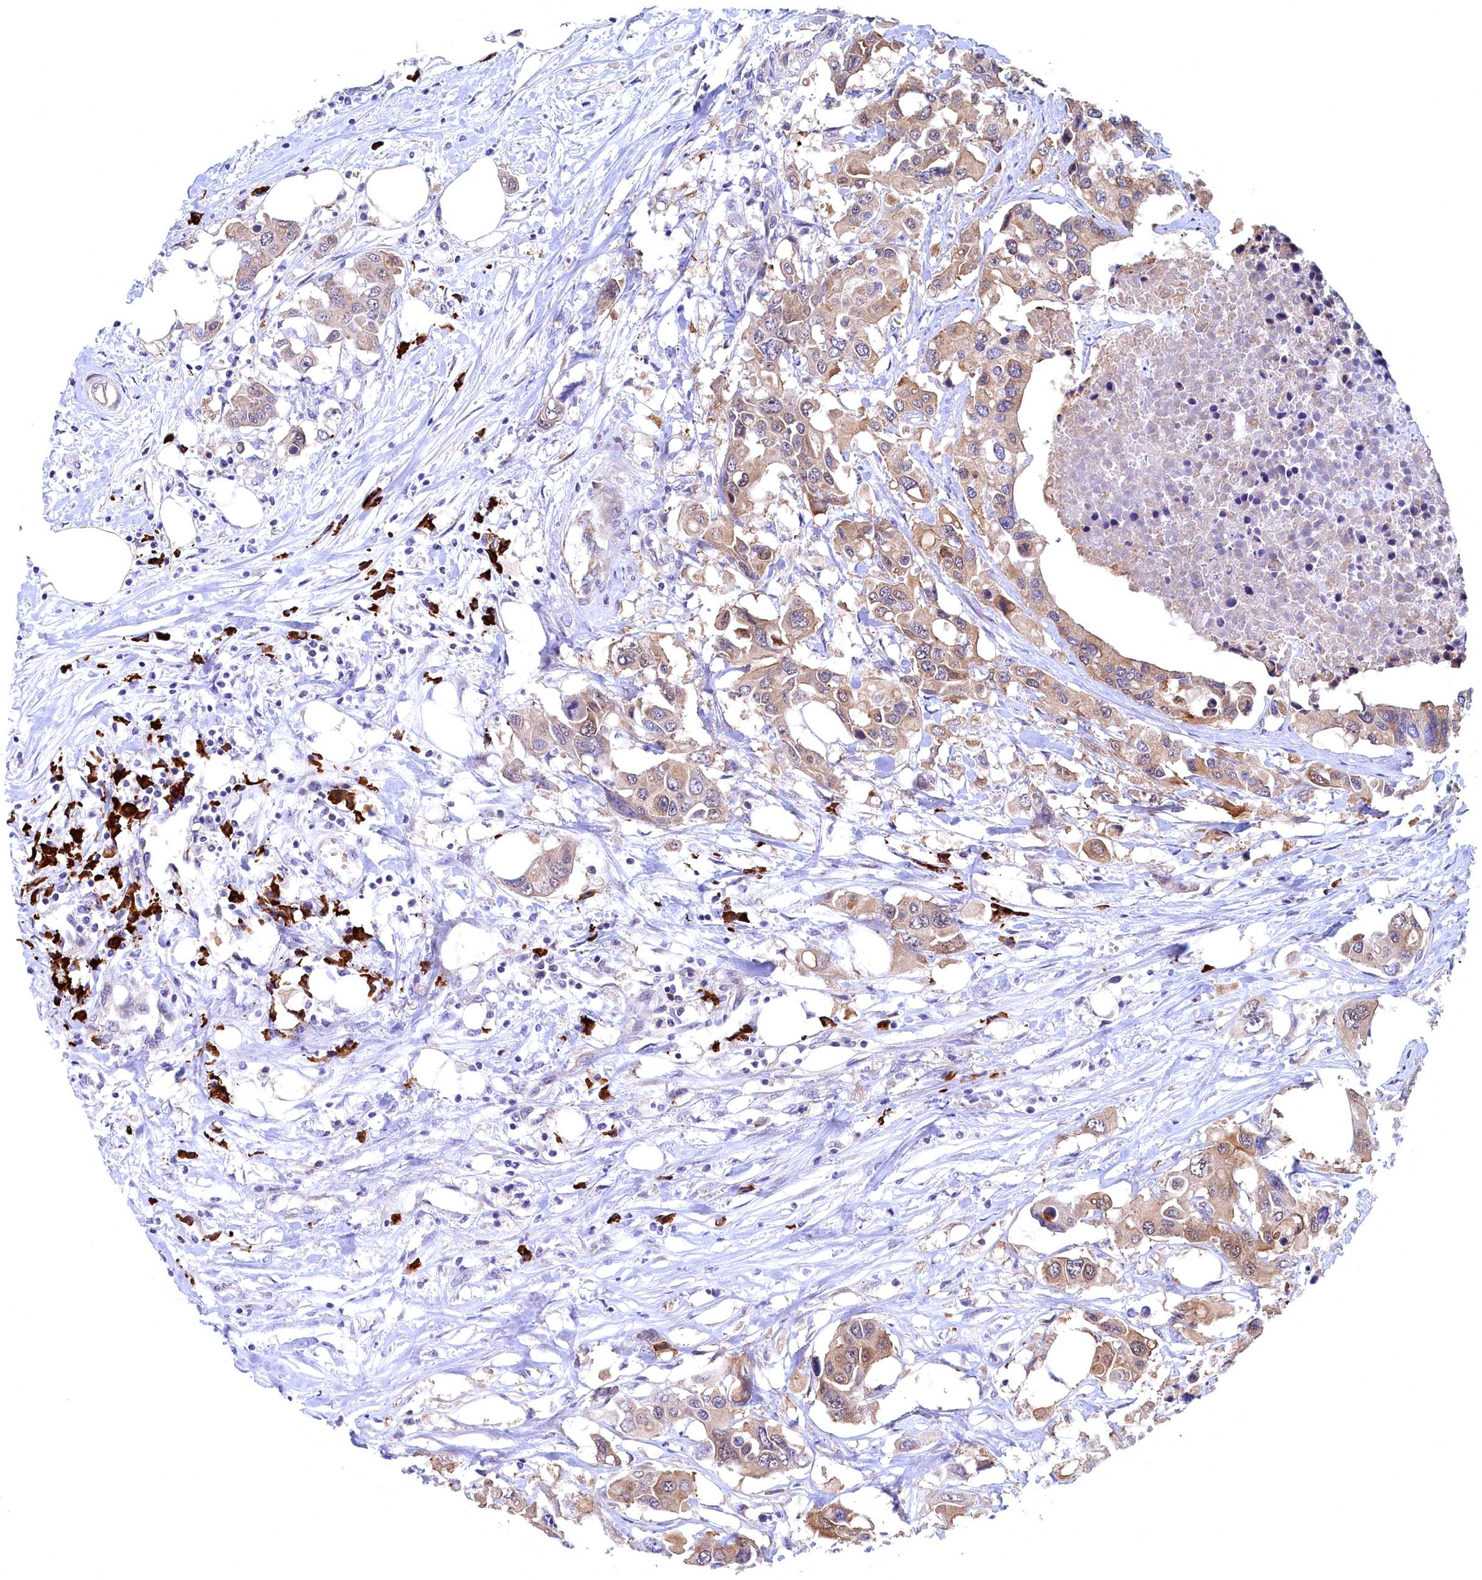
{"staining": {"intensity": "weak", "quantity": ">75%", "location": "cytoplasmic/membranous"}, "tissue": "colorectal cancer", "cell_type": "Tumor cells", "image_type": "cancer", "snomed": [{"axis": "morphology", "description": "Adenocarcinoma, NOS"}, {"axis": "topography", "description": "Colon"}], "caption": "Immunohistochemical staining of colorectal adenocarcinoma reveals weak cytoplasmic/membranous protein expression in approximately >75% of tumor cells. (Brightfield microscopy of DAB IHC at high magnification).", "gene": "JPT2", "patient": {"sex": "male", "age": 77}}